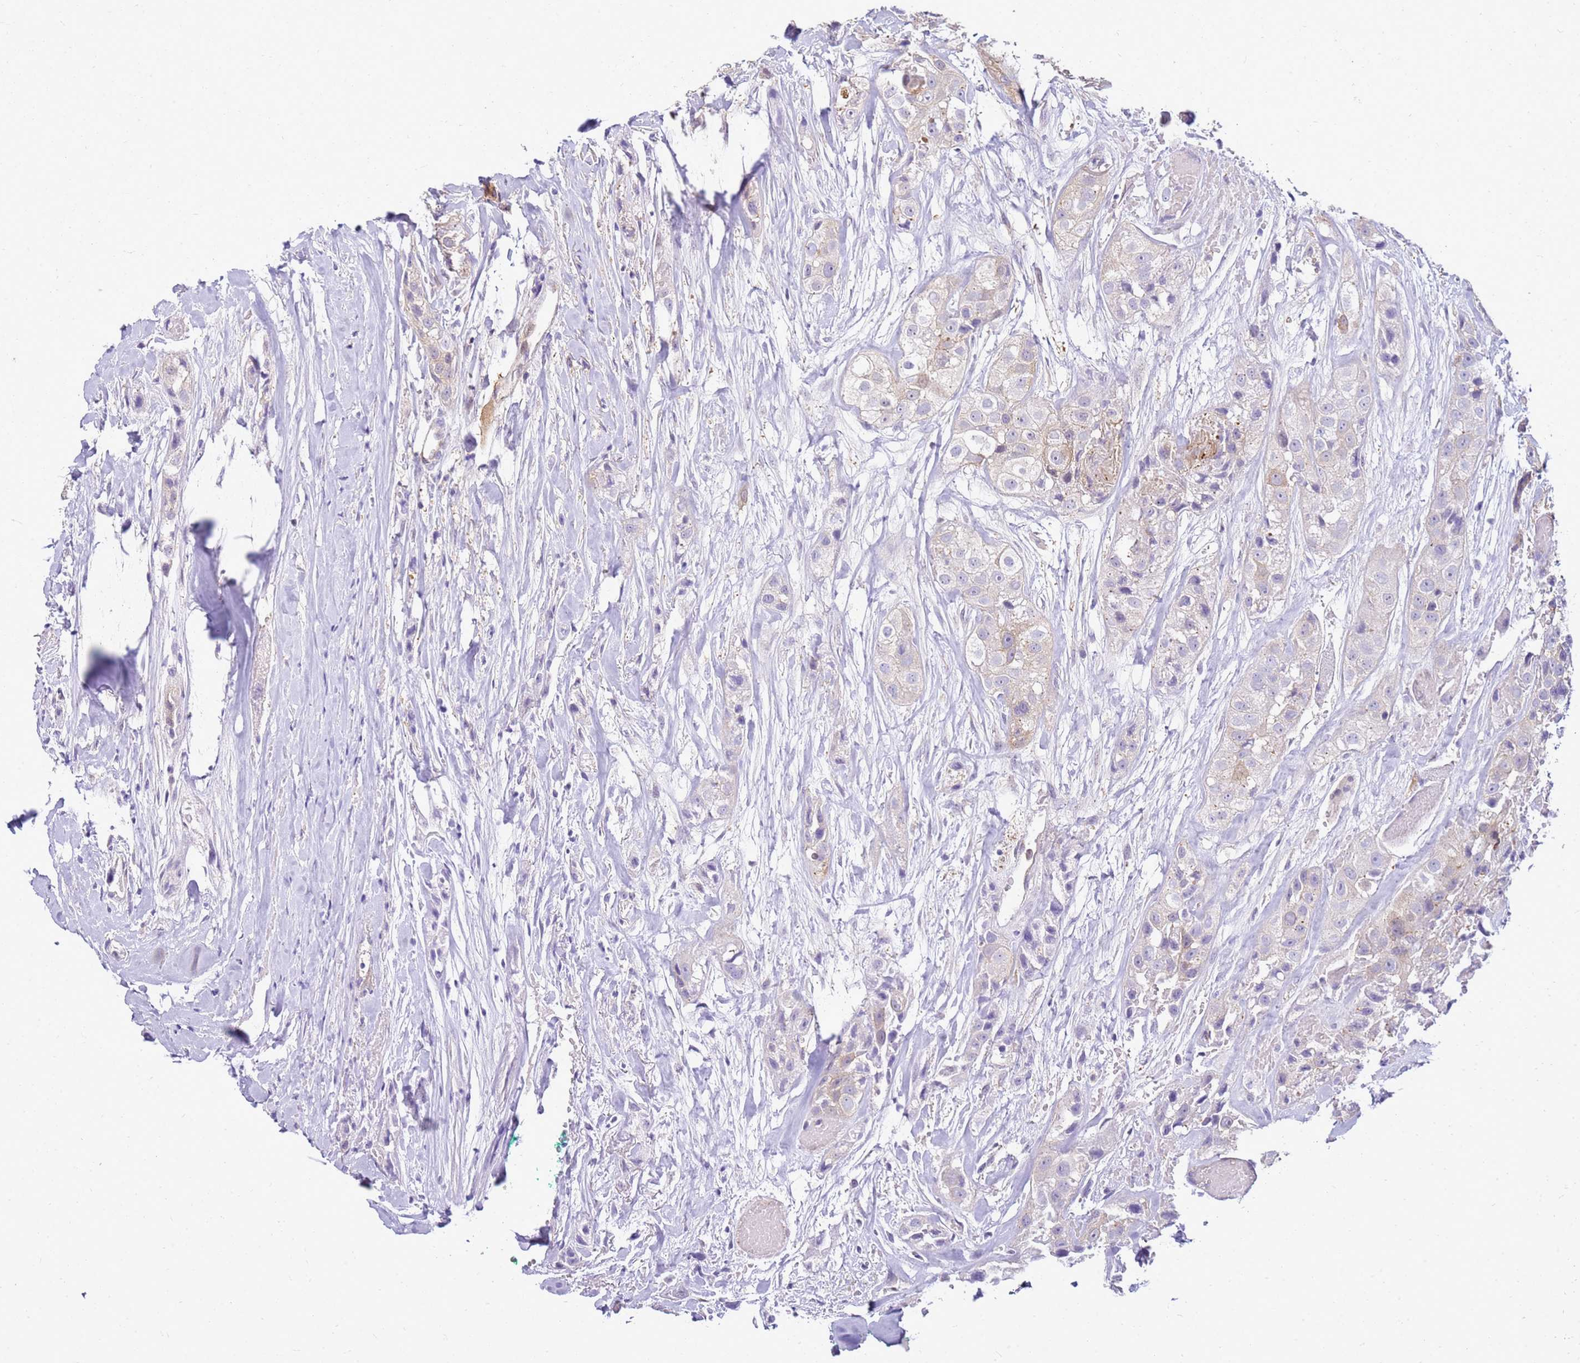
{"staining": {"intensity": "weak", "quantity": "<25%", "location": "cytoplasmic/membranous"}, "tissue": "head and neck cancer", "cell_type": "Tumor cells", "image_type": "cancer", "snomed": [{"axis": "morphology", "description": "Normal tissue, NOS"}, {"axis": "morphology", "description": "Squamous cell carcinoma, NOS"}, {"axis": "topography", "description": "Skeletal muscle"}, {"axis": "topography", "description": "Head-Neck"}], "caption": "There is no significant staining in tumor cells of head and neck squamous cell carcinoma.", "gene": "YWHAE", "patient": {"sex": "male", "age": 51}}